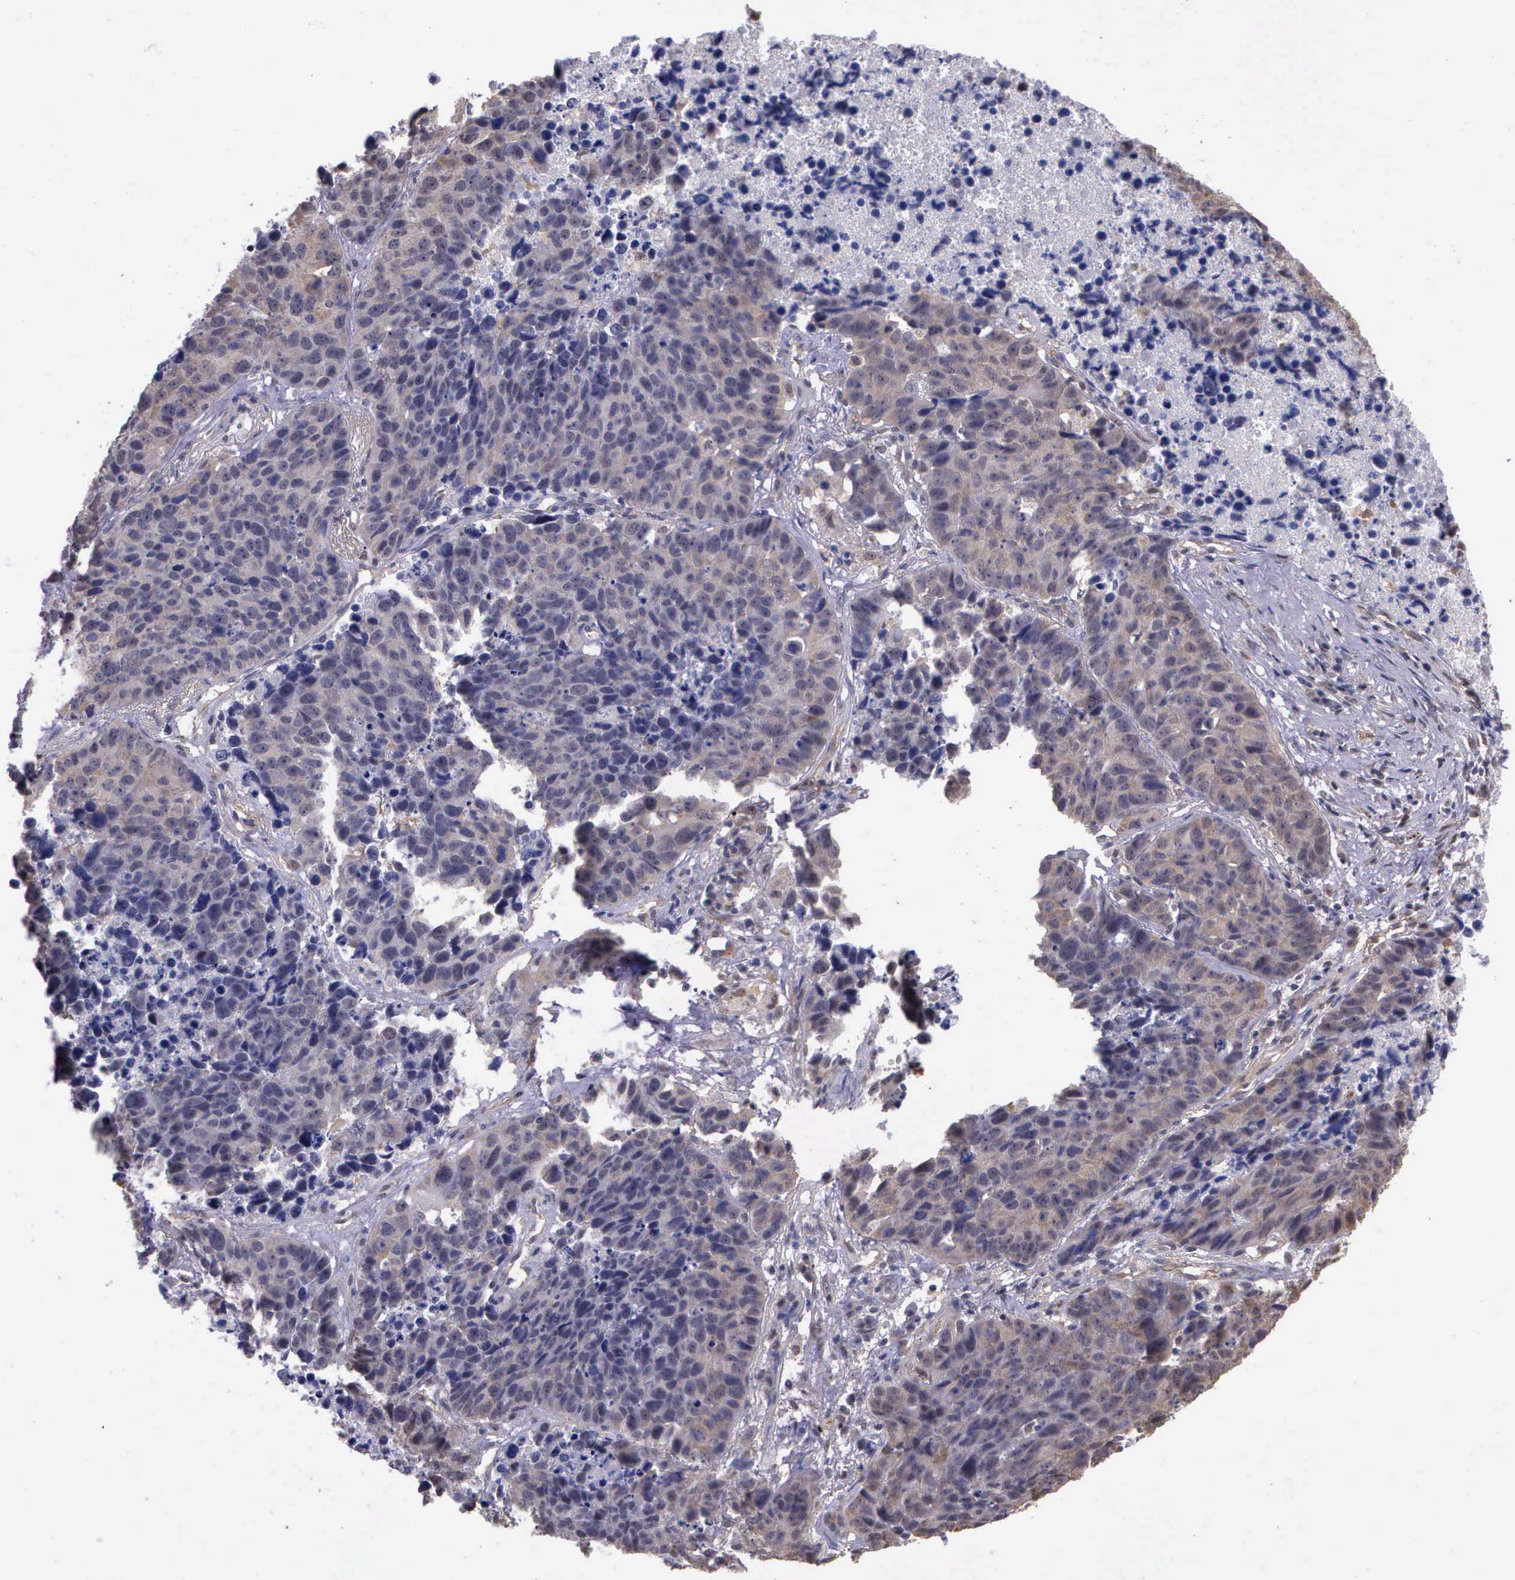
{"staining": {"intensity": "weak", "quantity": "25%-75%", "location": "cytoplasmic/membranous"}, "tissue": "lung cancer", "cell_type": "Tumor cells", "image_type": "cancer", "snomed": [{"axis": "morphology", "description": "Carcinoid, malignant, NOS"}, {"axis": "topography", "description": "Lung"}], "caption": "Protein expression analysis of human lung cancer reveals weak cytoplasmic/membranous expression in about 25%-75% of tumor cells.", "gene": "PSMC1", "patient": {"sex": "male", "age": 60}}